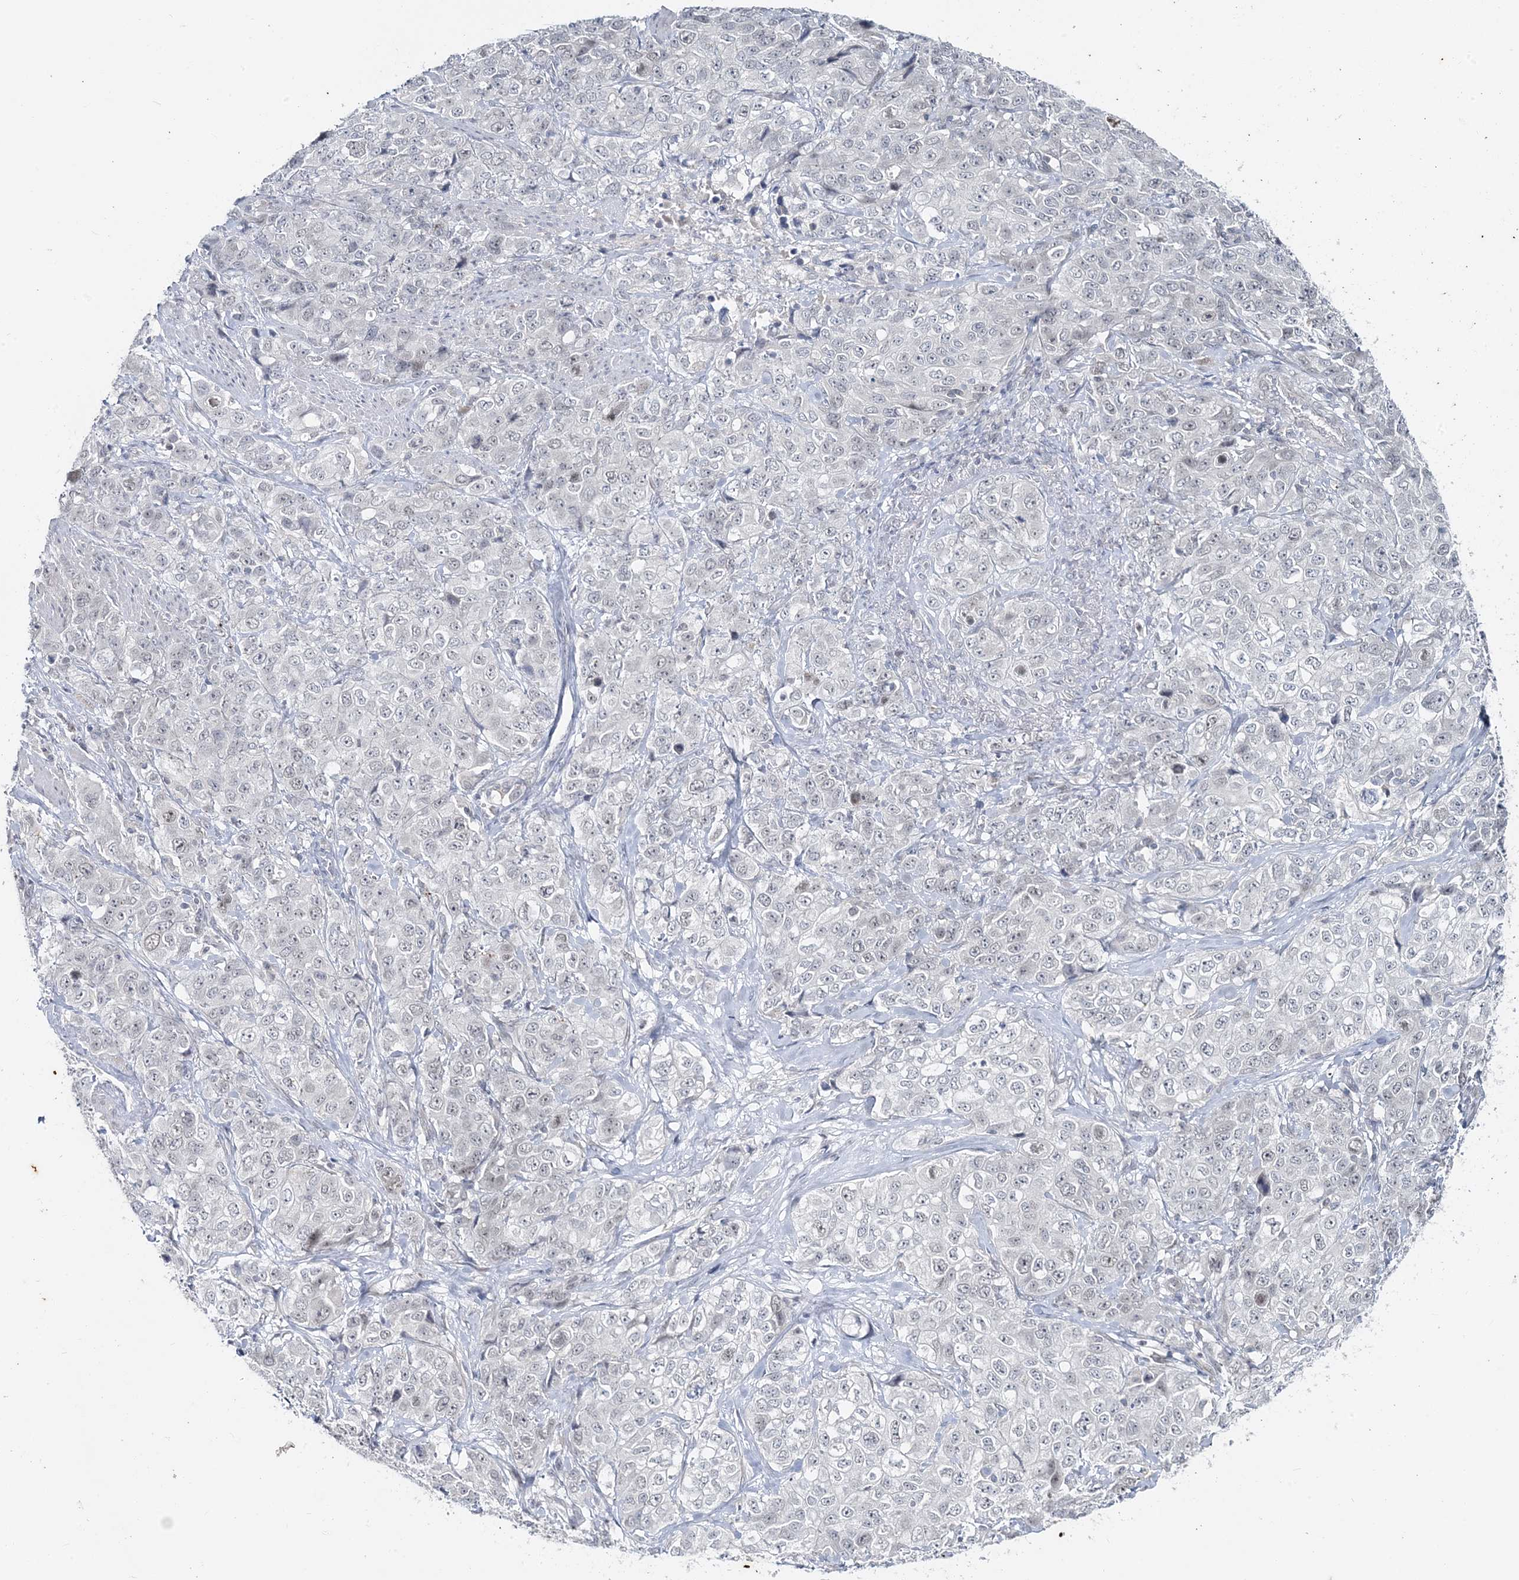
{"staining": {"intensity": "negative", "quantity": "none", "location": "none"}, "tissue": "stomach cancer", "cell_type": "Tumor cells", "image_type": "cancer", "snomed": [{"axis": "morphology", "description": "Adenocarcinoma, NOS"}, {"axis": "topography", "description": "Stomach"}], "caption": "Adenocarcinoma (stomach) was stained to show a protein in brown. There is no significant expression in tumor cells.", "gene": "LEXM", "patient": {"sex": "male", "age": 48}}